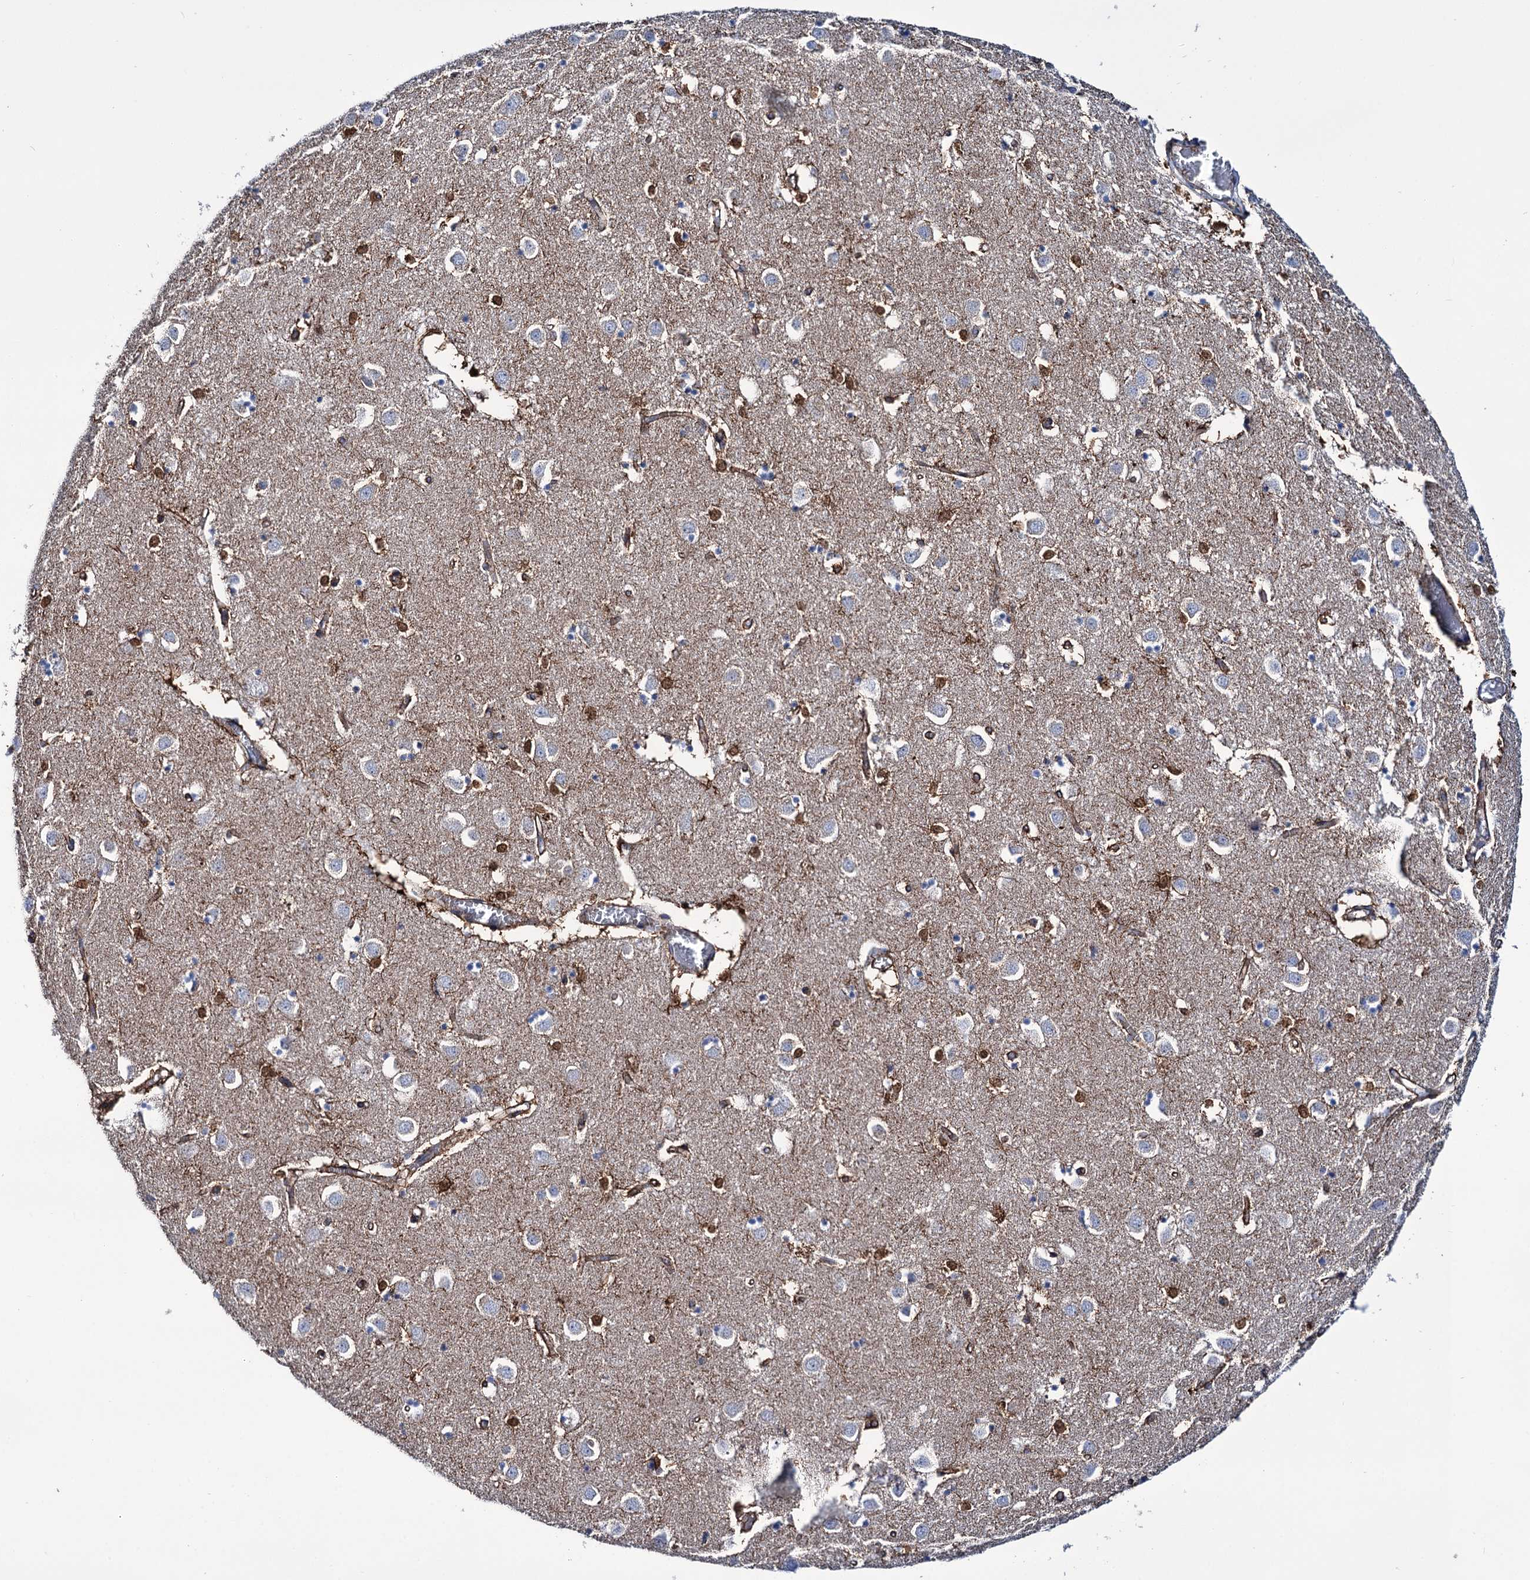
{"staining": {"intensity": "negative", "quantity": "none", "location": "none"}, "tissue": "caudate", "cell_type": "Glial cells", "image_type": "normal", "snomed": [{"axis": "morphology", "description": "Normal tissue, NOS"}, {"axis": "topography", "description": "Lateral ventricle wall"}], "caption": "Immunohistochemistry histopathology image of benign caudate: human caudate stained with DAB (3,3'-diaminobenzidine) exhibits no significant protein expression in glial cells.", "gene": "DEF6", "patient": {"sex": "male", "age": 70}}